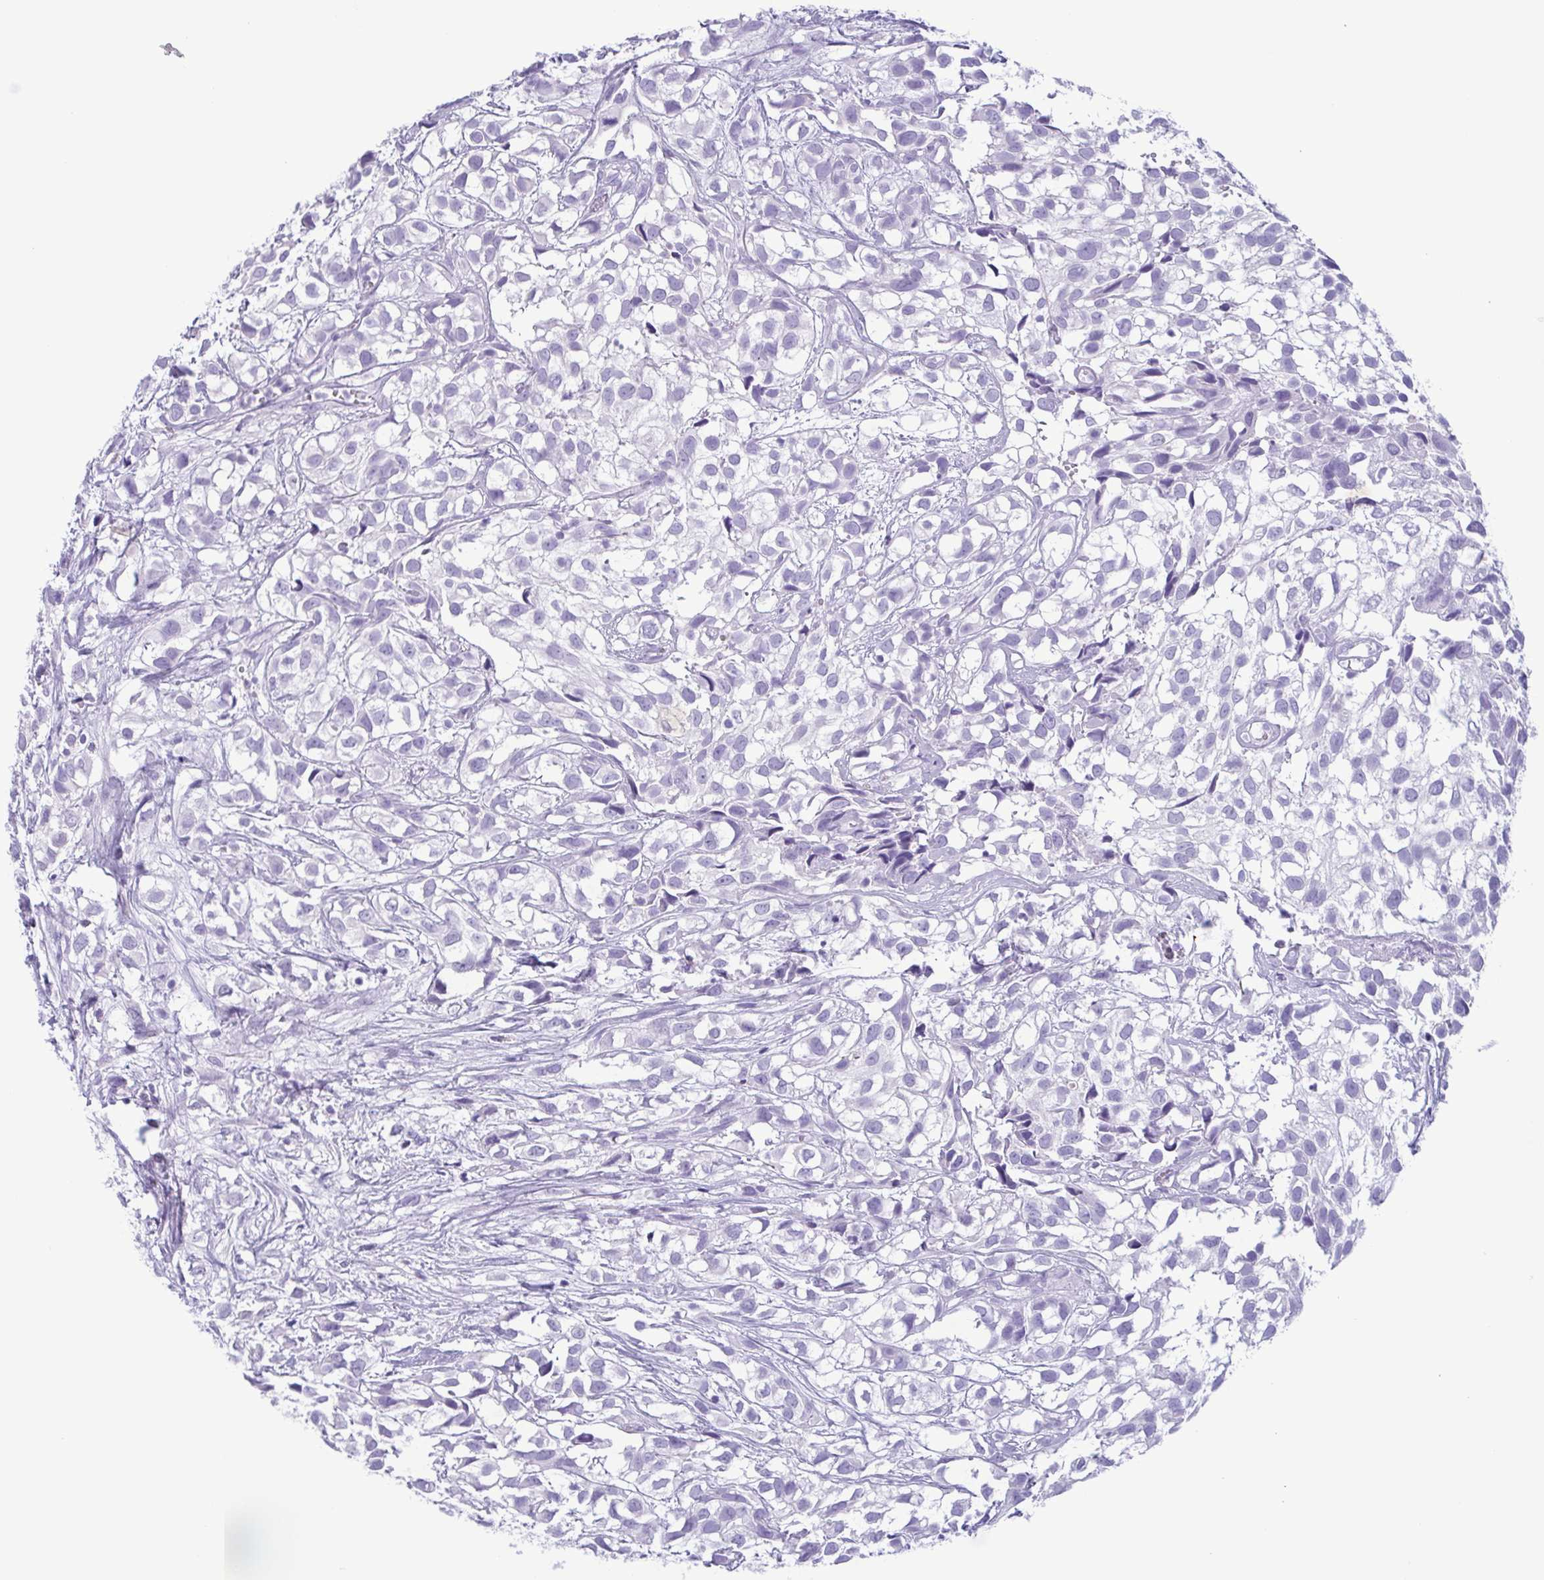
{"staining": {"intensity": "negative", "quantity": "none", "location": "none"}, "tissue": "urothelial cancer", "cell_type": "Tumor cells", "image_type": "cancer", "snomed": [{"axis": "morphology", "description": "Urothelial carcinoma, High grade"}, {"axis": "topography", "description": "Urinary bladder"}], "caption": "High magnification brightfield microscopy of urothelial cancer stained with DAB (brown) and counterstained with hematoxylin (blue): tumor cells show no significant staining.", "gene": "LTF", "patient": {"sex": "male", "age": 56}}